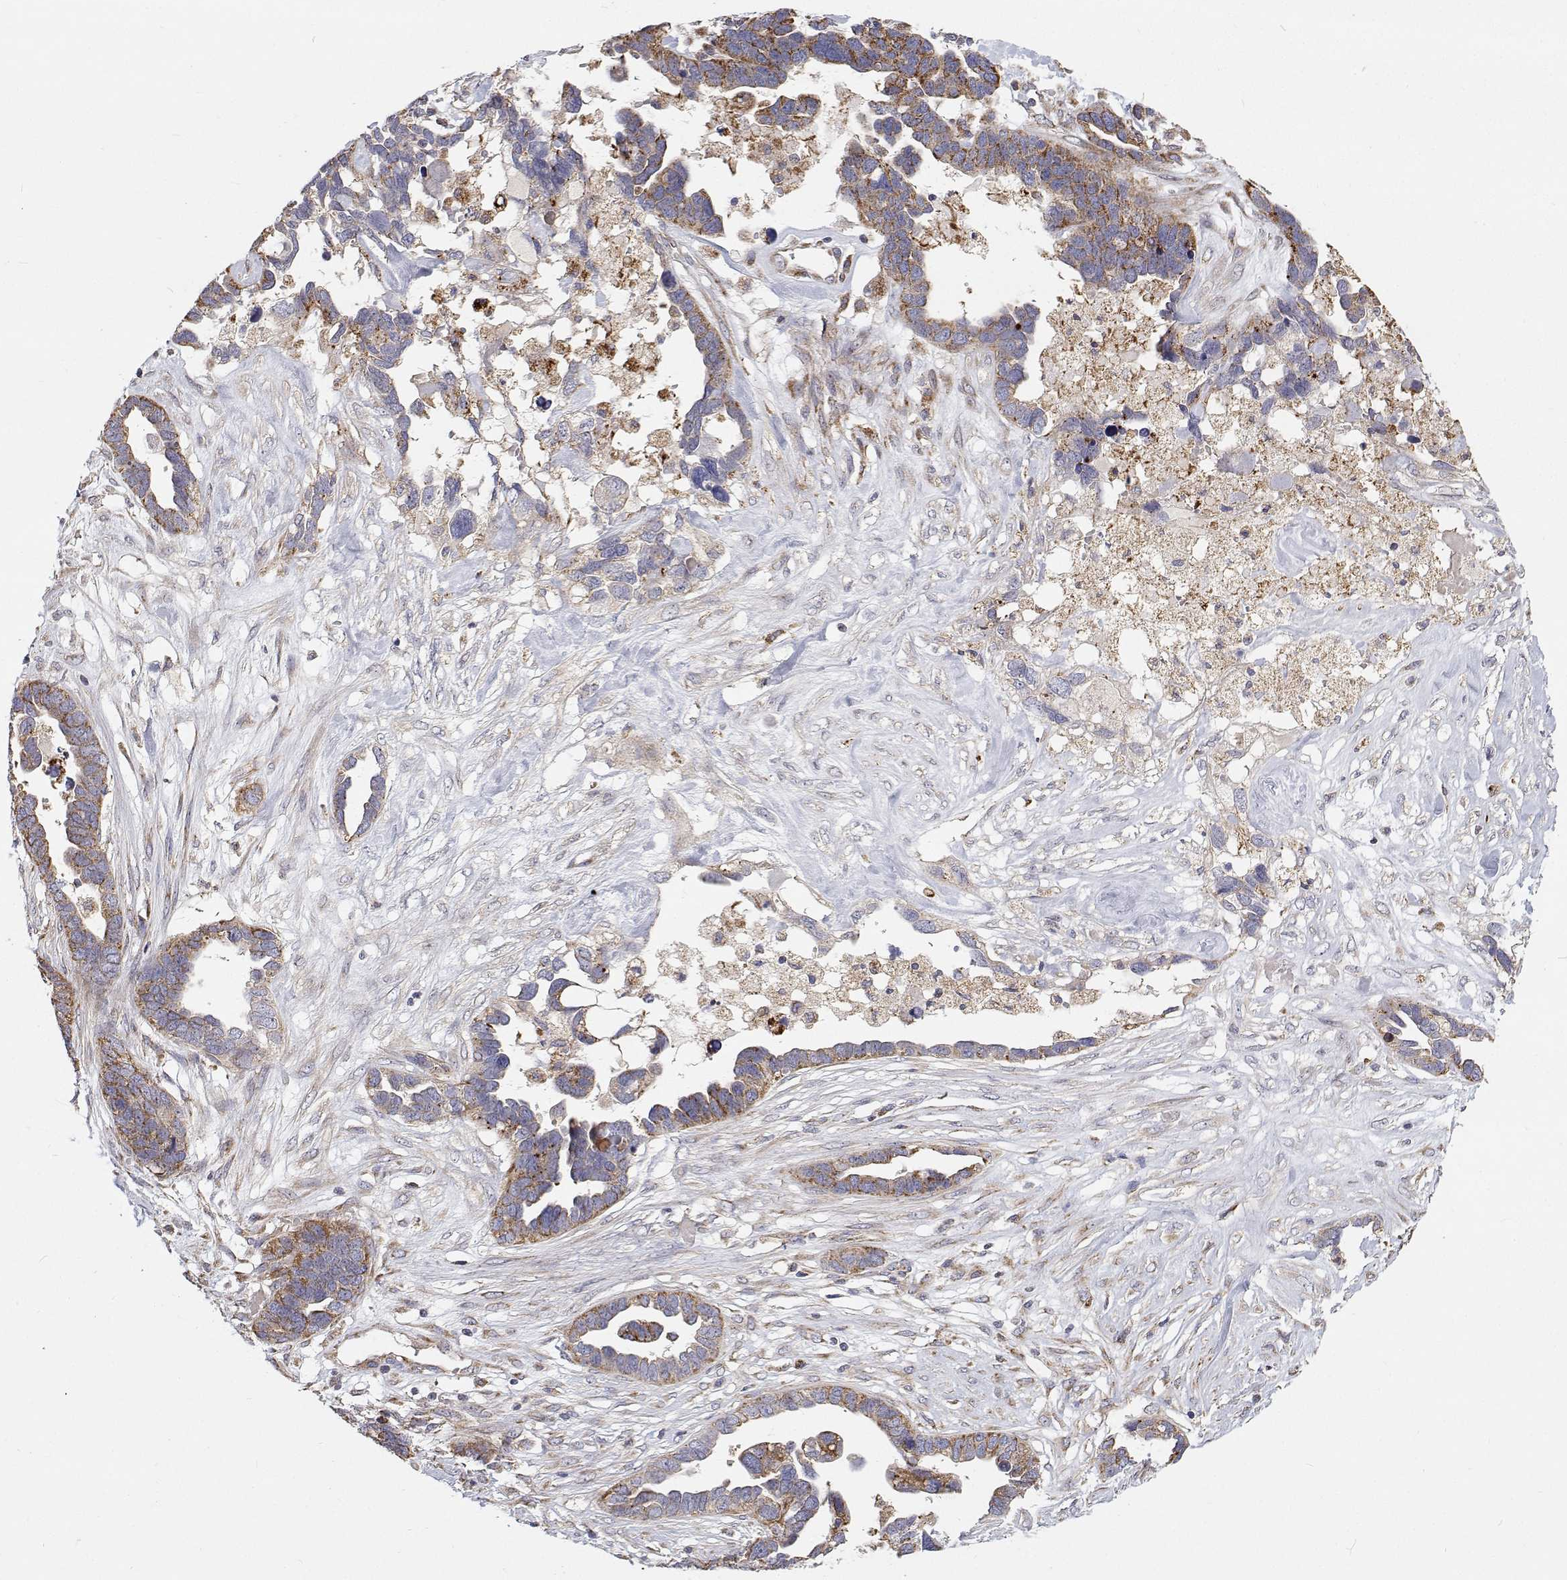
{"staining": {"intensity": "moderate", "quantity": ">75%", "location": "cytoplasmic/membranous"}, "tissue": "ovarian cancer", "cell_type": "Tumor cells", "image_type": "cancer", "snomed": [{"axis": "morphology", "description": "Cystadenocarcinoma, serous, NOS"}, {"axis": "topography", "description": "Ovary"}], "caption": "A brown stain shows moderate cytoplasmic/membranous expression of a protein in human serous cystadenocarcinoma (ovarian) tumor cells.", "gene": "SPICE1", "patient": {"sex": "female", "age": 54}}